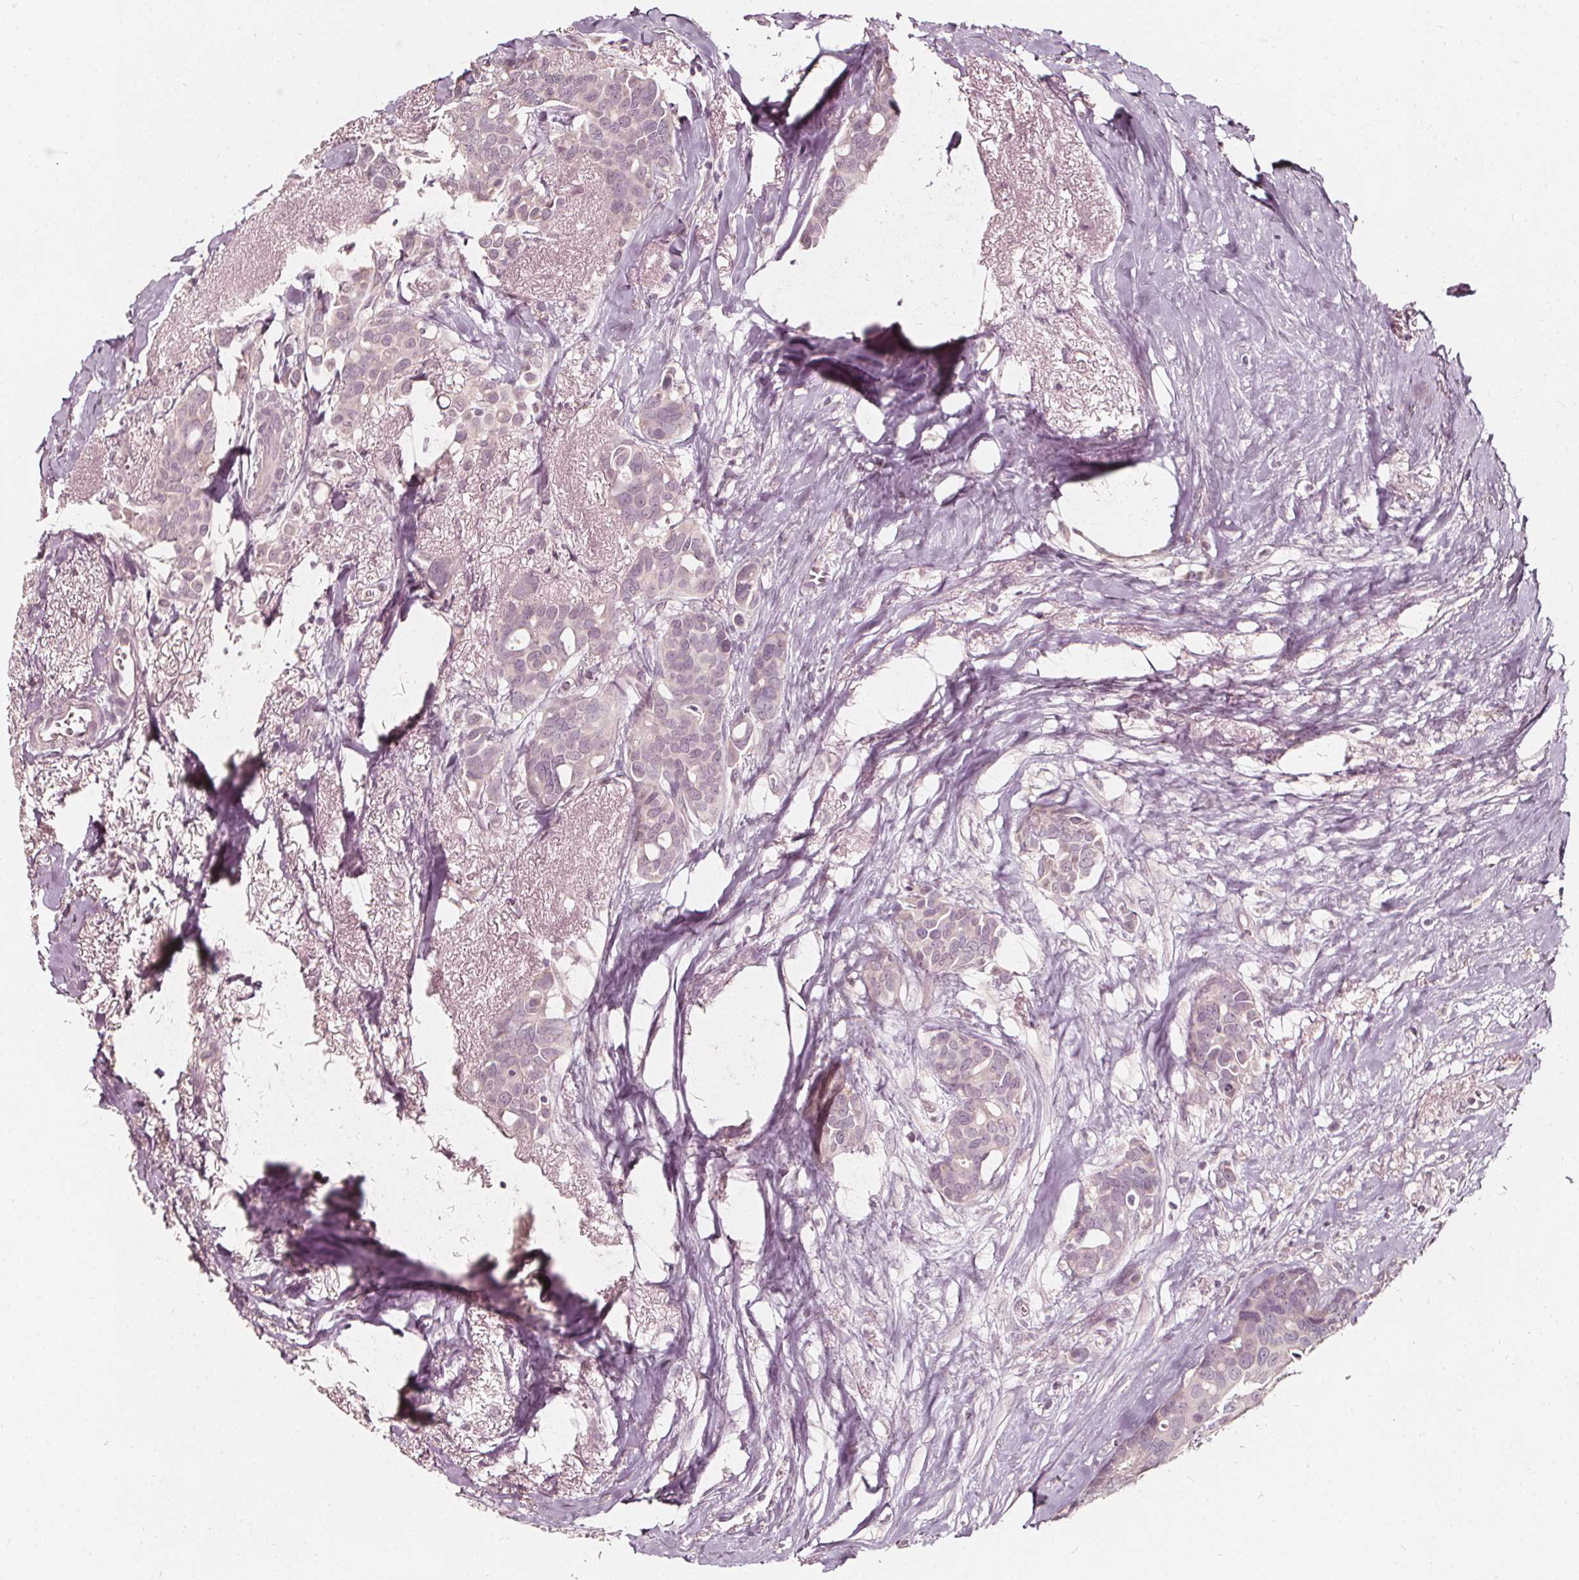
{"staining": {"intensity": "negative", "quantity": "none", "location": "none"}, "tissue": "breast cancer", "cell_type": "Tumor cells", "image_type": "cancer", "snomed": [{"axis": "morphology", "description": "Duct carcinoma"}, {"axis": "topography", "description": "Breast"}], "caption": "Tumor cells are negative for protein expression in human breast cancer.", "gene": "NPC1L1", "patient": {"sex": "female", "age": 54}}